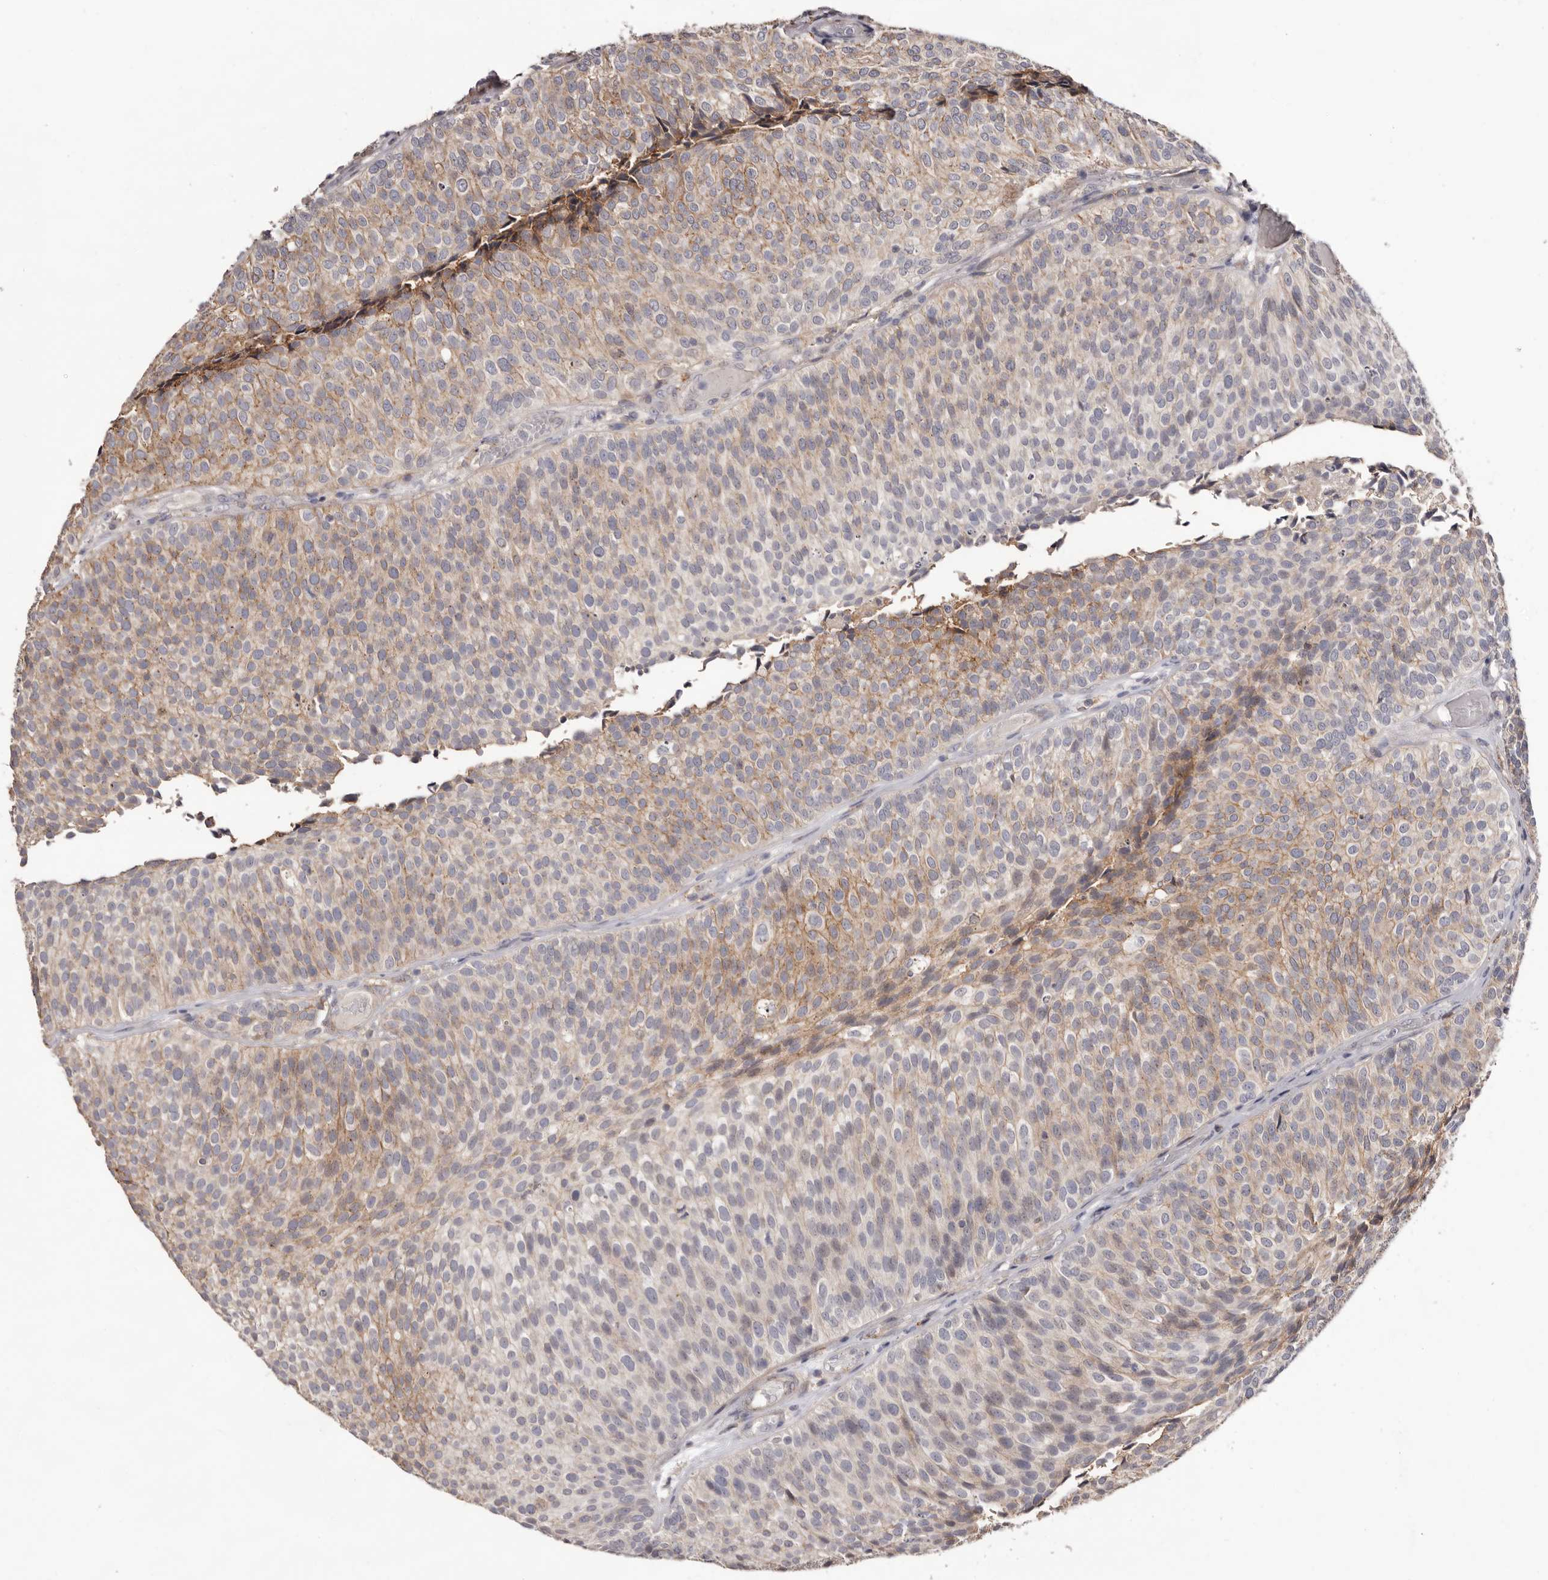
{"staining": {"intensity": "moderate", "quantity": "25%-75%", "location": "cytoplasmic/membranous"}, "tissue": "urothelial cancer", "cell_type": "Tumor cells", "image_type": "cancer", "snomed": [{"axis": "morphology", "description": "Urothelial carcinoma, Low grade"}, {"axis": "topography", "description": "Urinary bladder"}], "caption": "Human urothelial cancer stained for a protein (brown) shows moderate cytoplasmic/membranous positive positivity in about 25%-75% of tumor cells.", "gene": "MMACHC", "patient": {"sex": "male", "age": 86}}